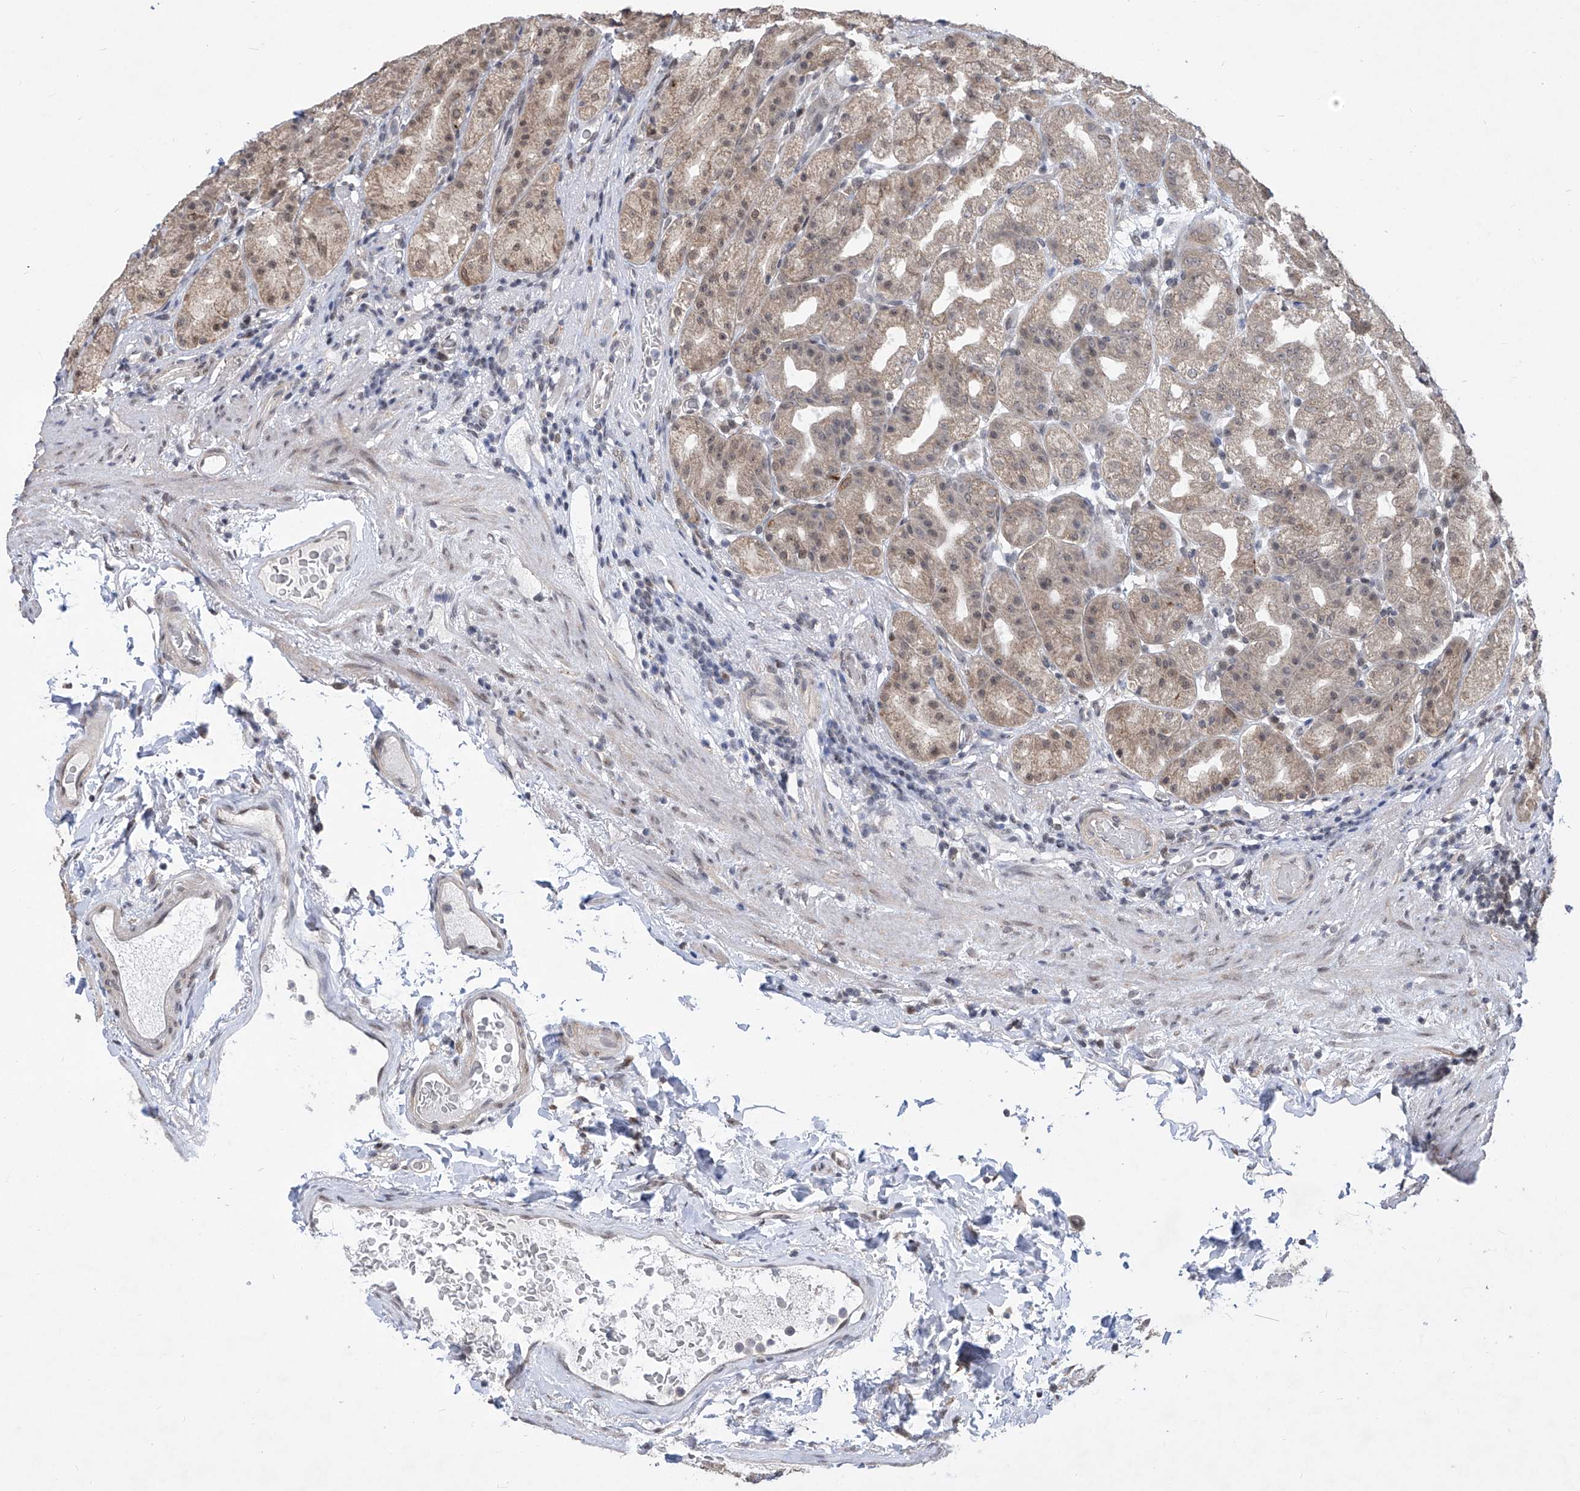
{"staining": {"intensity": "moderate", "quantity": "25%-75%", "location": "cytoplasmic/membranous"}, "tissue": "stomach", "cell_type": "Glandular cells", "image_type": "normal", "snomed": [{"axis": "morphology", "description": "Normal tissue, NOS"}, {"axis": "topography", "description": "Stomach, upper"}], "caption": "Immunohistochemical staining of benign stomach demonstrates medium levels of moderate cytoplasmic/membranous positivity in about 25%-75% of glandular cells. The staining was performed using DAB to visualize the protein expression in brown, while the nuclei were stained in blue with hematoxylin (Magnification: 20x).", "gene": "CETN1", "patient": {"sex": "male", "age": 68}}